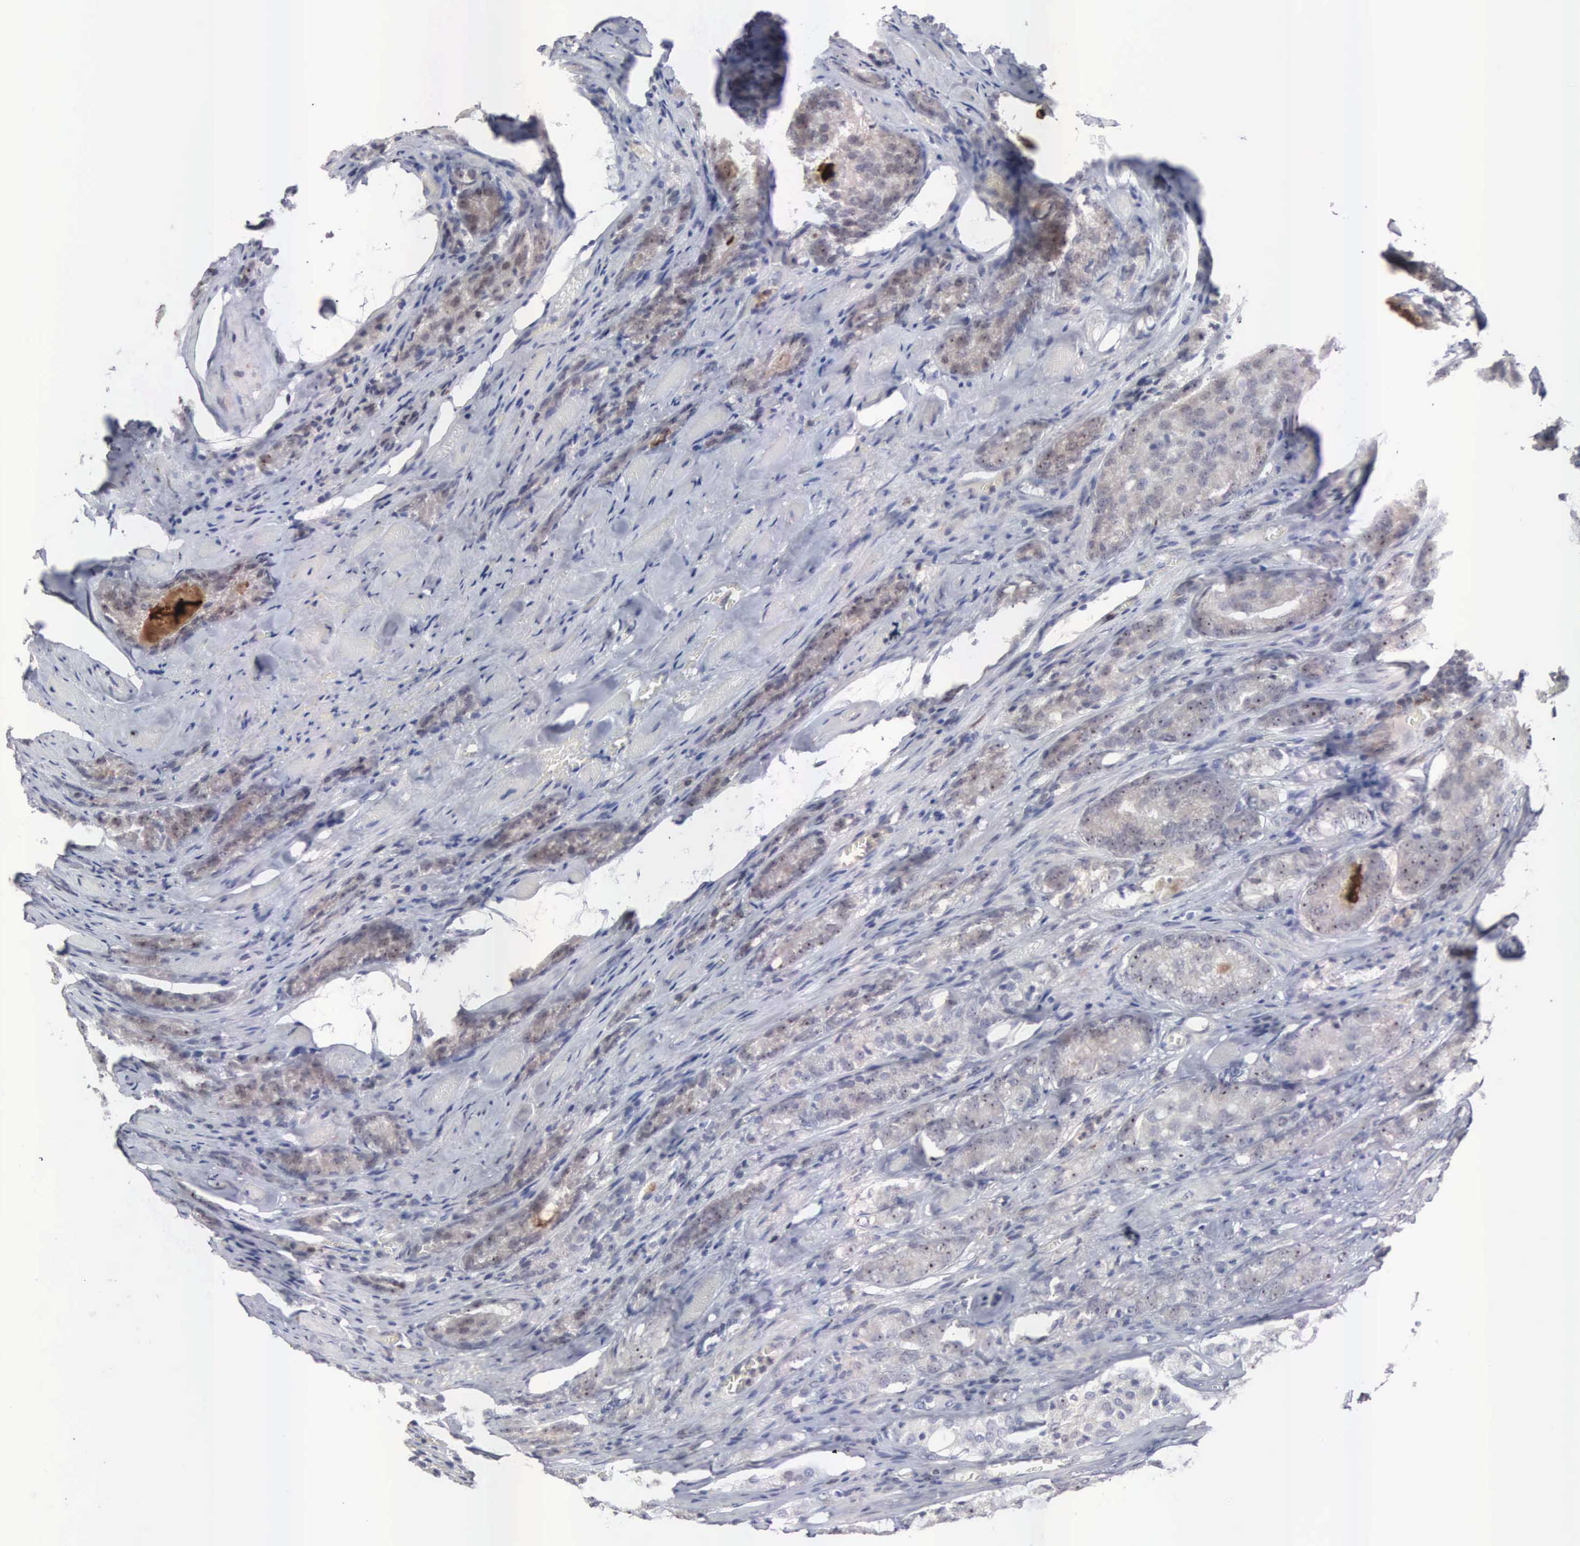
{"staining": {"intensity": "weak", "quantity": "25%-75%", "location": "cytoplasmic/membranous"}, "tissue": "prostate cancer", "cell_type": "Tumor cells", "image_type": "cancer", "snomed": [{"axis": "morphology", "description": "Adenocarcinoma, Medium grade"}, {"axis": "topography", "description": "Prostate"}], "caption": "Immunohistochemical staining of prostate cancer reveals low levels of weak cytoplasmic/membranous staining in about 25%-75% of tumor cells.", "gene": "ACOT4", "patient": {"sex": "male", "age": 60}}